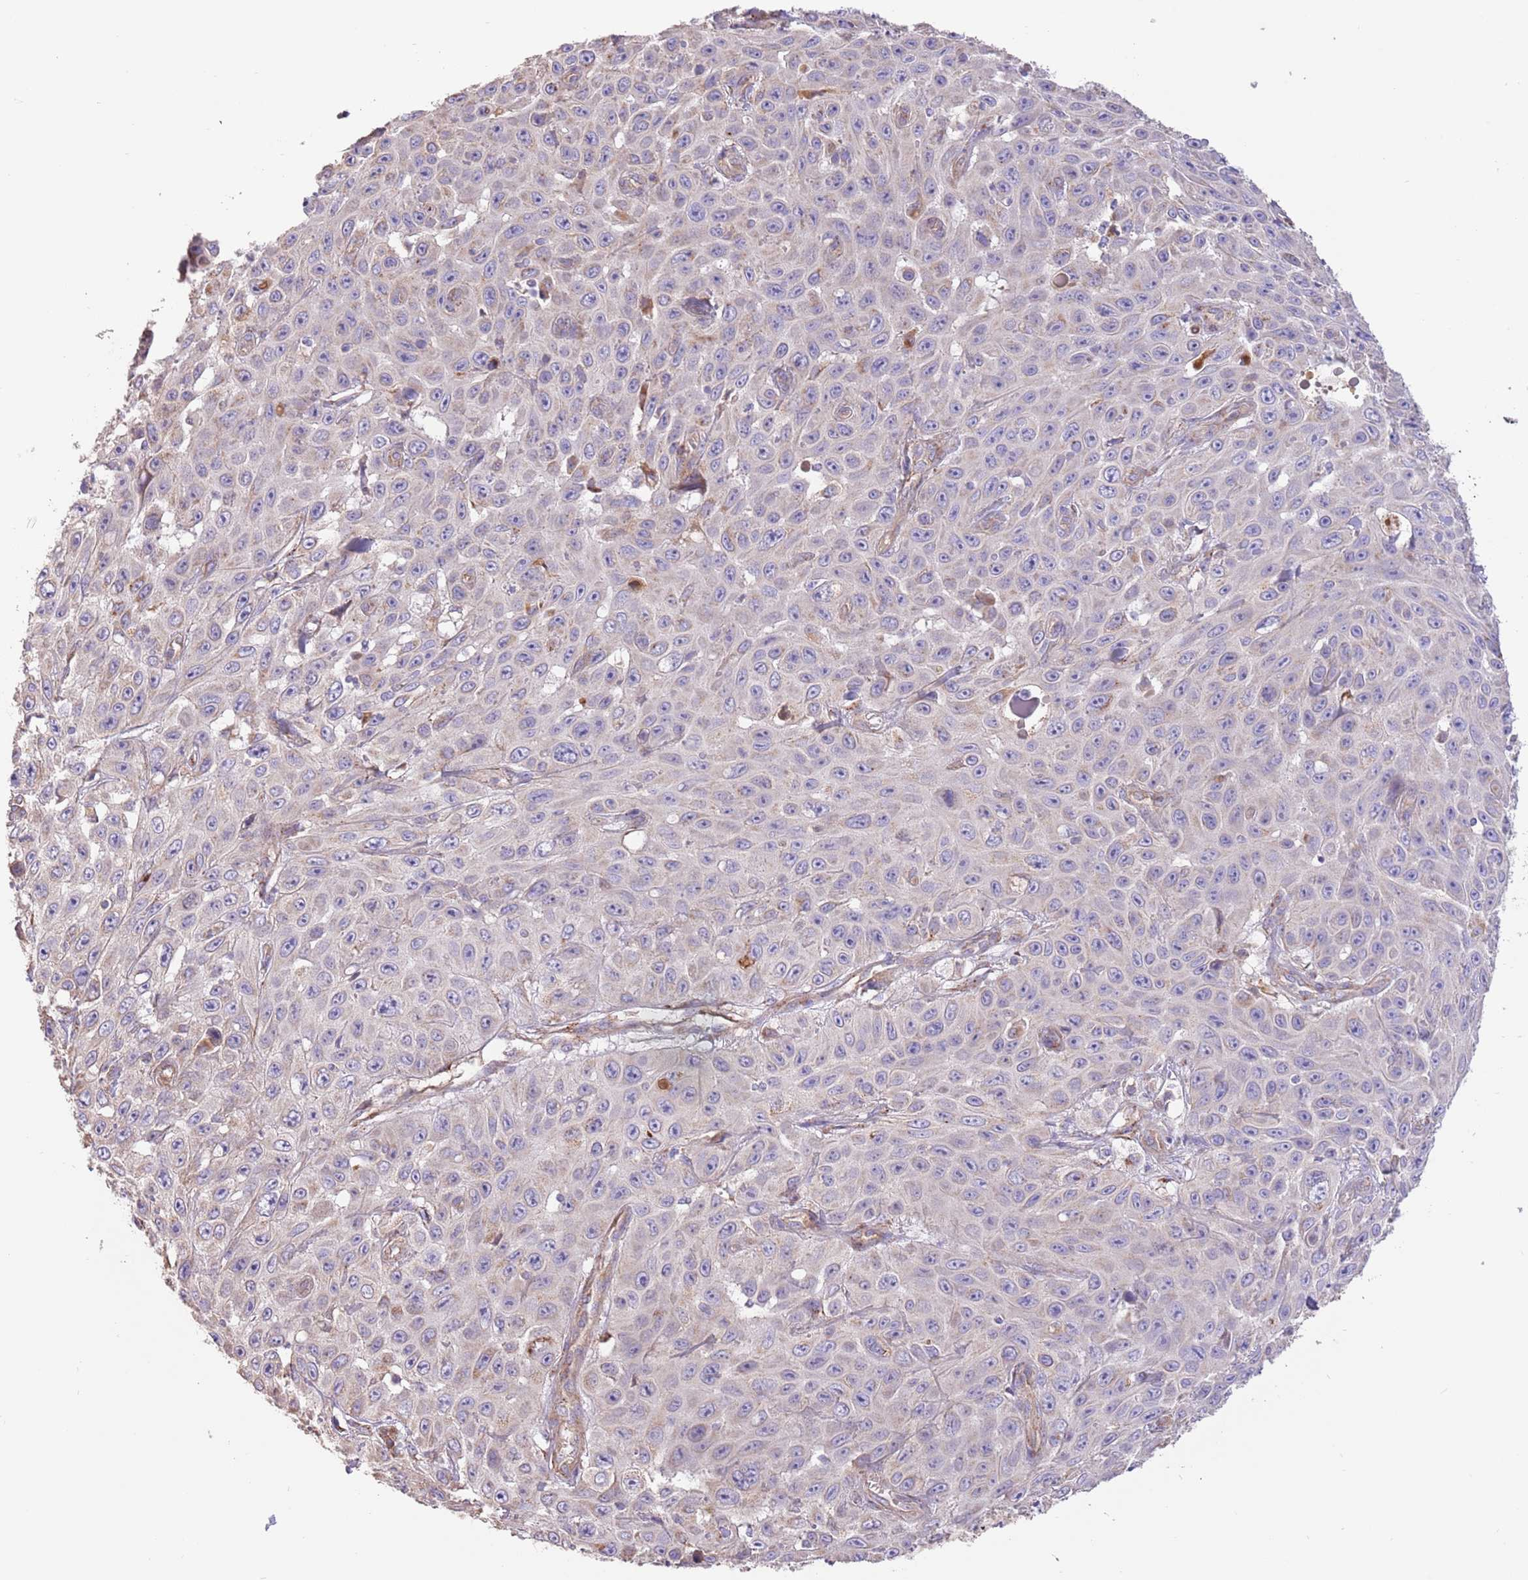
{"staining": {"intensity": "negative", "quantity": "none", "location": "none"}, "tissue": "skin cancer", "cell_type": "Tumor cells", "image_type": "cancer", "snomed": [{"axis": "morphology", "description": "Squamous cell carcinoma, NOS"}, {"axis": "topography", "description": "Skin"}], "caption": "Immunohistochemistry (IHC) of skin cancer (squamous cell carcinoma) exhibits no staining in tumor cells.", "gene": "DOCK6", "patient": {"sex": "male", "age": 82}}